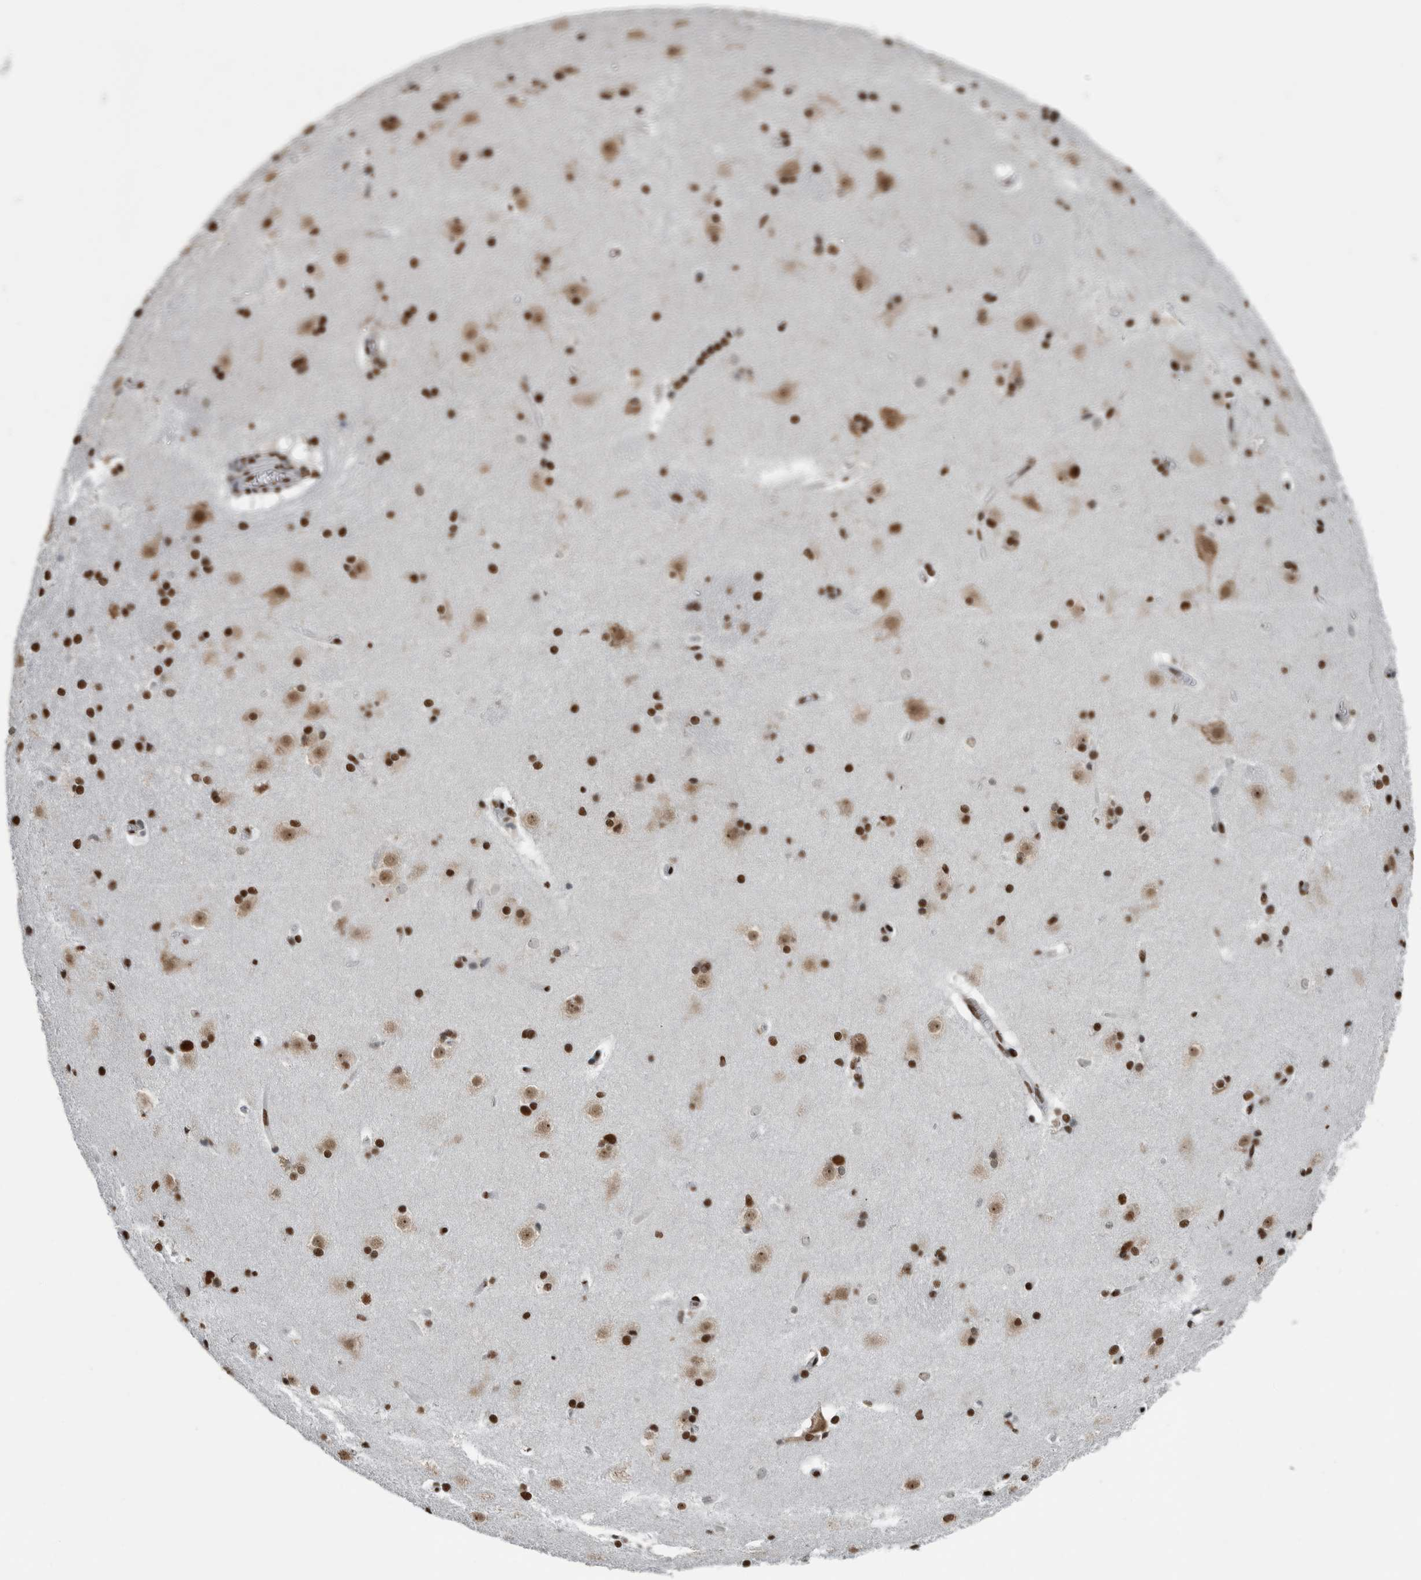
{"staining": {"intensity": "strong", "quantity": ">75%", "location": "nuclear"}, "tissue": "caudate", "cell_type": "Glial cells", "image_type": "normal", "snomed": [{"axis": "morphology", "description": "Normal tissue, NOS"}, {"axis": "topography", "description": "Lateral ventricle wall"}], "caption": "Strong nuclear positivity for a protein is present in about >75% of glial cells of benign caudate using immunohistochemistry.", "gene": "TGS1", "patient": {"sex": "female", "age": 19}}